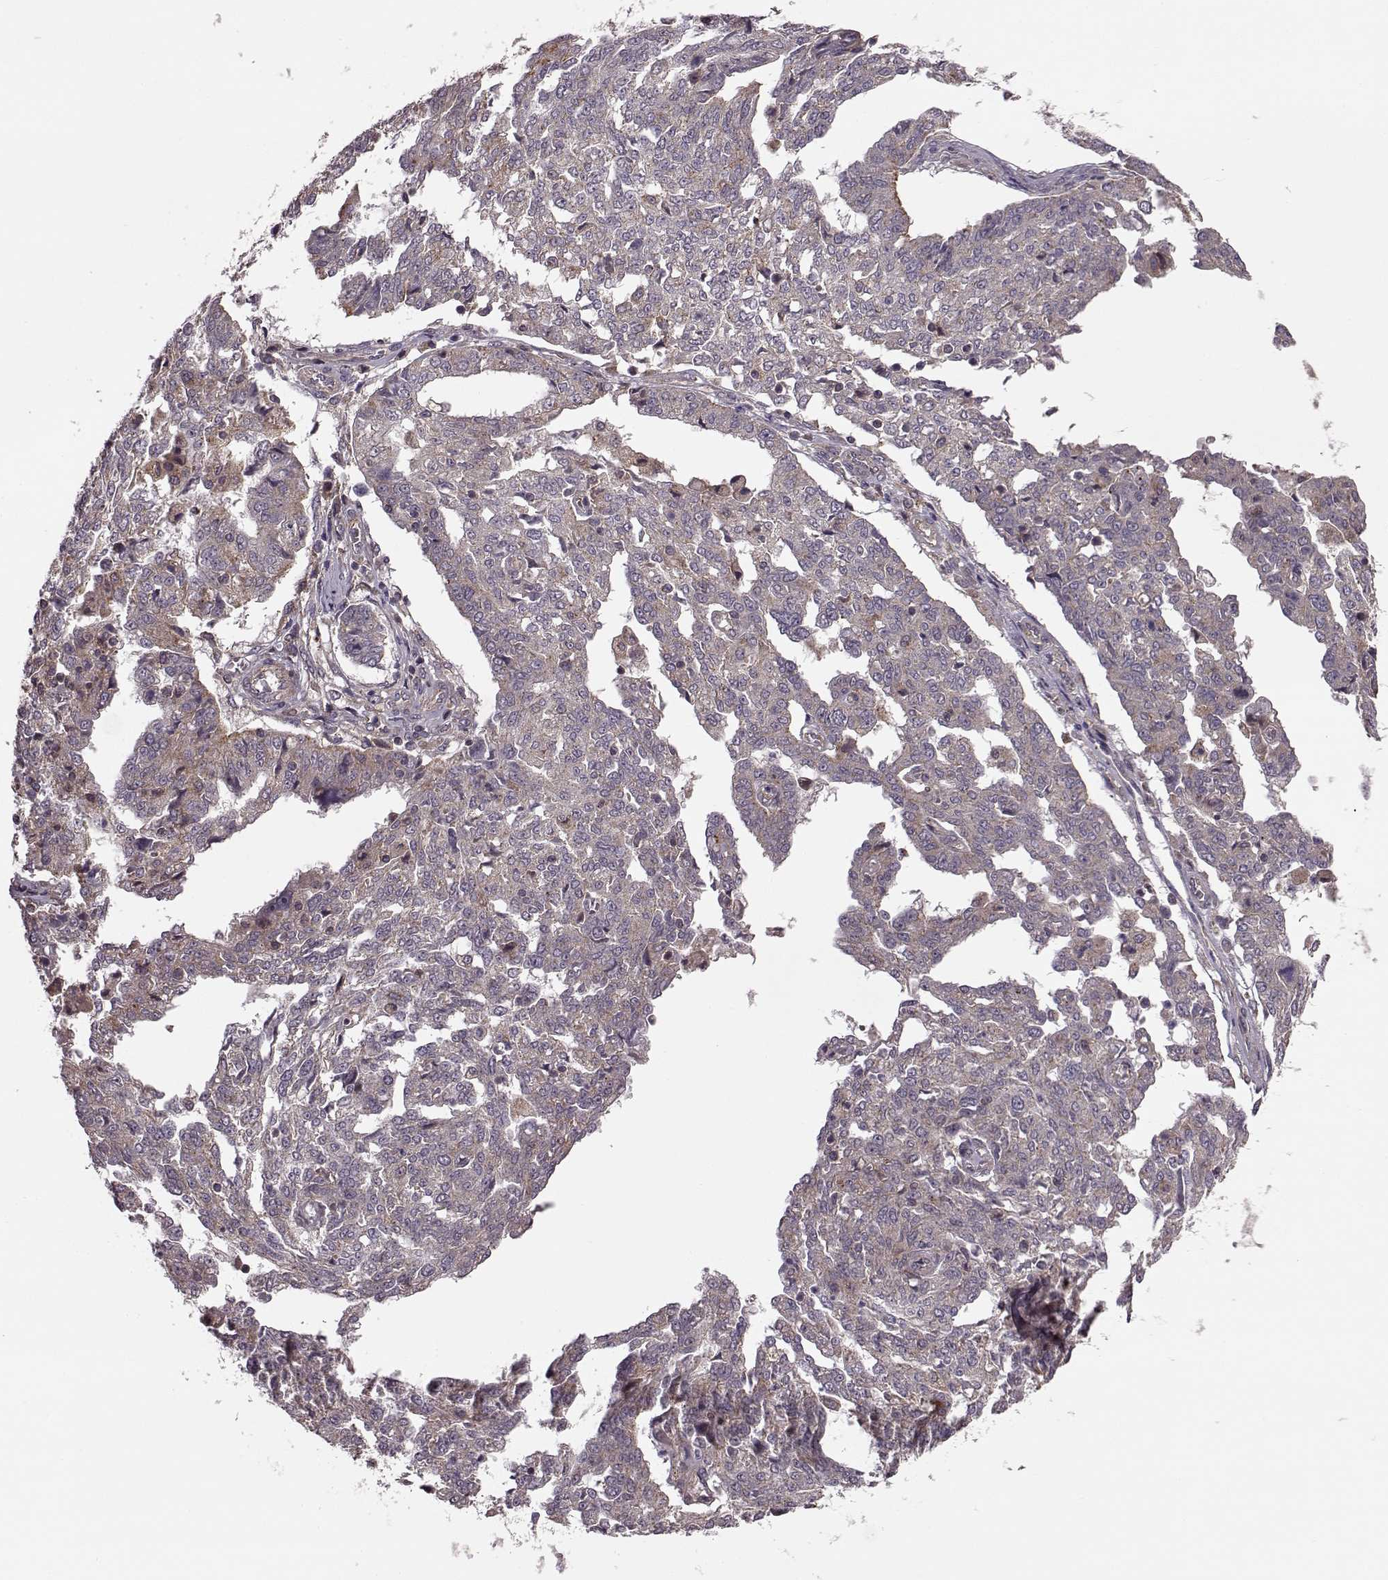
{"staining": {"intensity": "weak", "quantity": ">75%", "location": "cytoplasmic/membranous"}, "tissue": "ovarian cancer", "cell_type": "Tumor cells", "image_type": "cancer", "snomed": [{"axis": "morphology", "description": "Cystadenocarcinoma, serous, NOS"}, {"axis": "topography", "description": "Ovary"}], "caption": "Protein staining of ovarian cancer (serous cystadenocarcinoma) tissue displays weak cytoplasmic/membranous positivity in approximately >75% of tumor cells. (DAB IHC with brightfield microscopy, high magnification).", "gene": "FNIP2", "patient": {"sex": "female", "age": 67}}